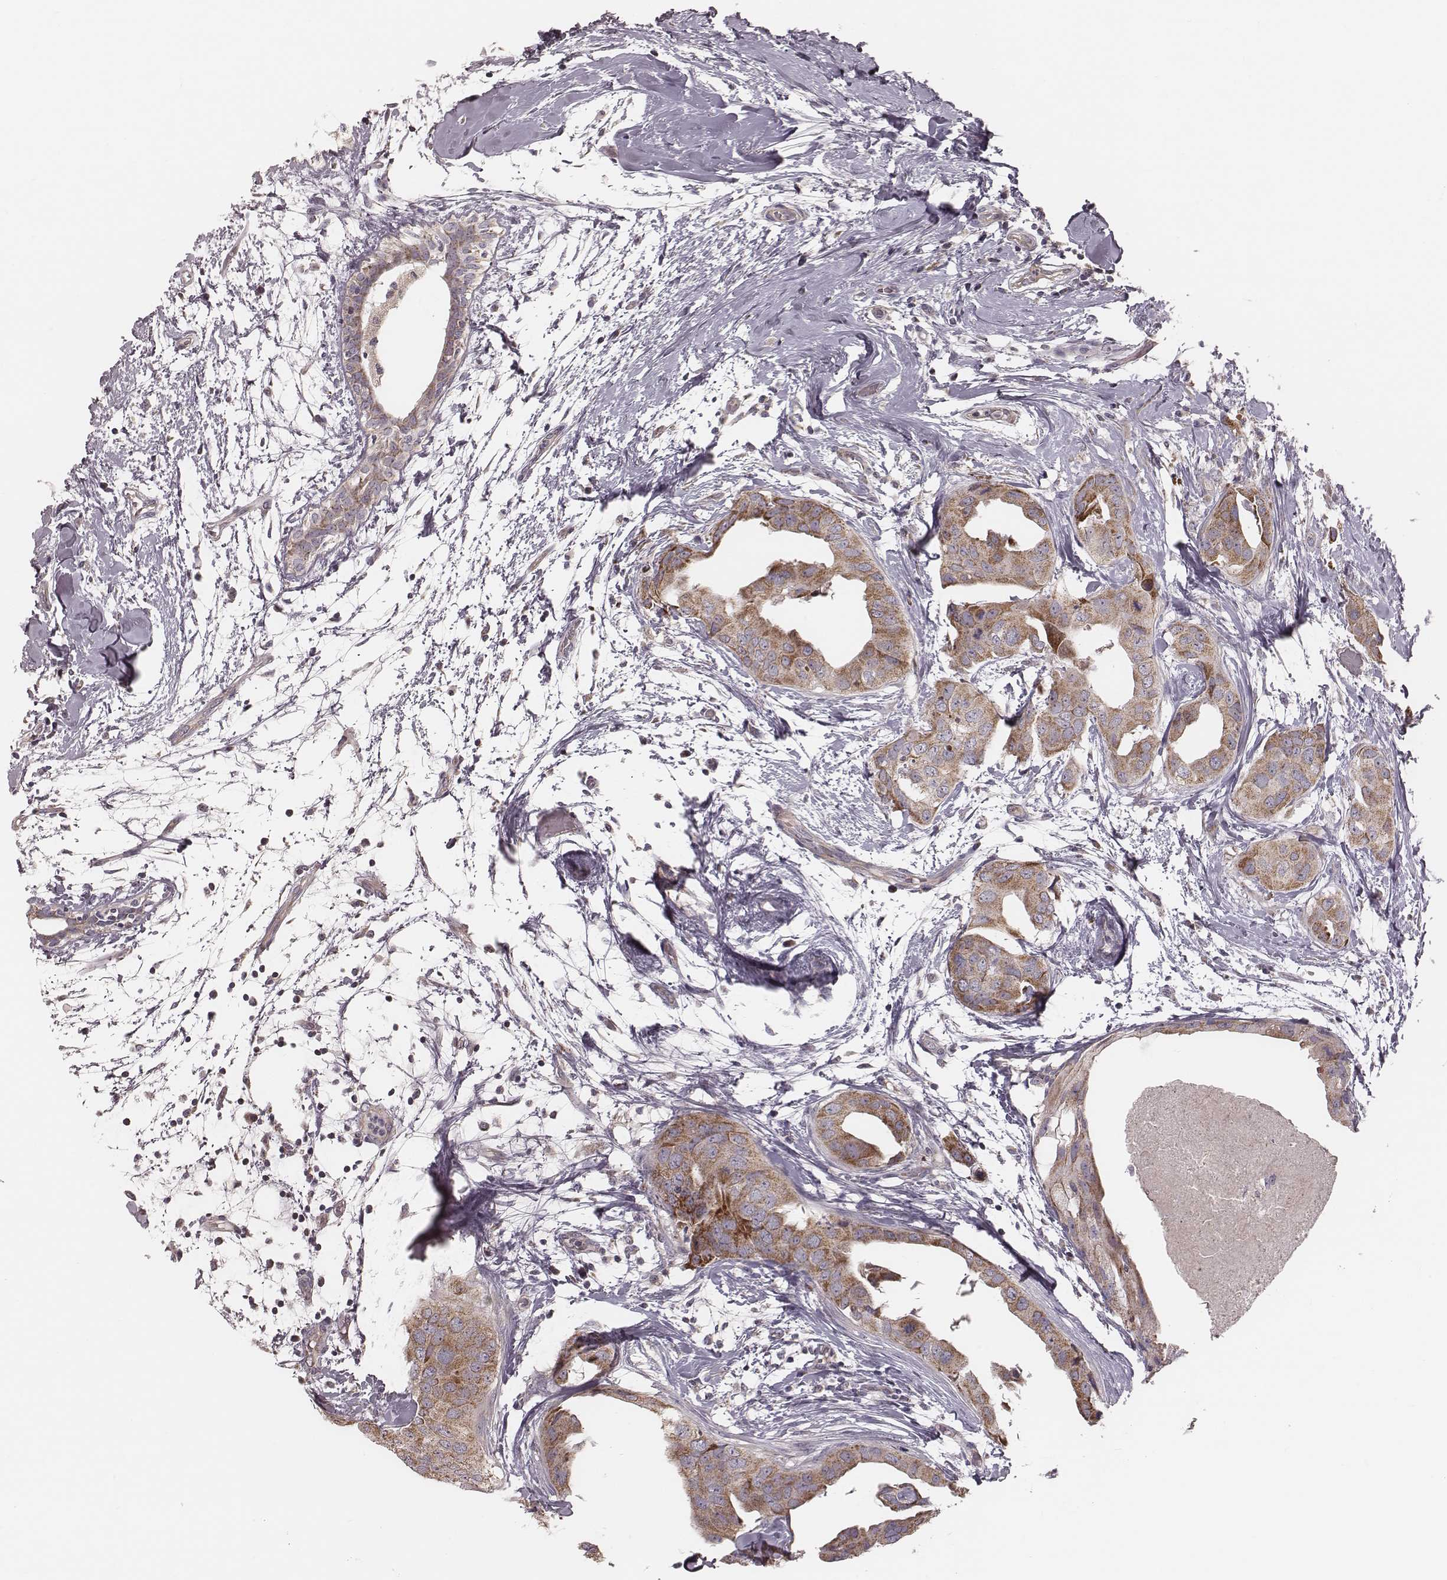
{"staining": {"intensity": "moderate", "quantity": ">75%", "location": "cytoplasmic/membranous"}, "tissue": "breast cancer", "cell_type": "Tumor cells", "image_type": "cancer", "snomed": [{"axis": "morphology", "description": "Normal tissue, NOS"}, {"axis": "morphology", "description": "Duct carcinoma"}, {"axis": "topography", "description": "Breast"}], "caption": "Moderate cytoplasmic/membranous staining is present in approximately >75% of tumor cells in breast cancer (intraductal carcinoma).", "gene": "MRPS27", "patient": {"sex": "female", "age": 40}}